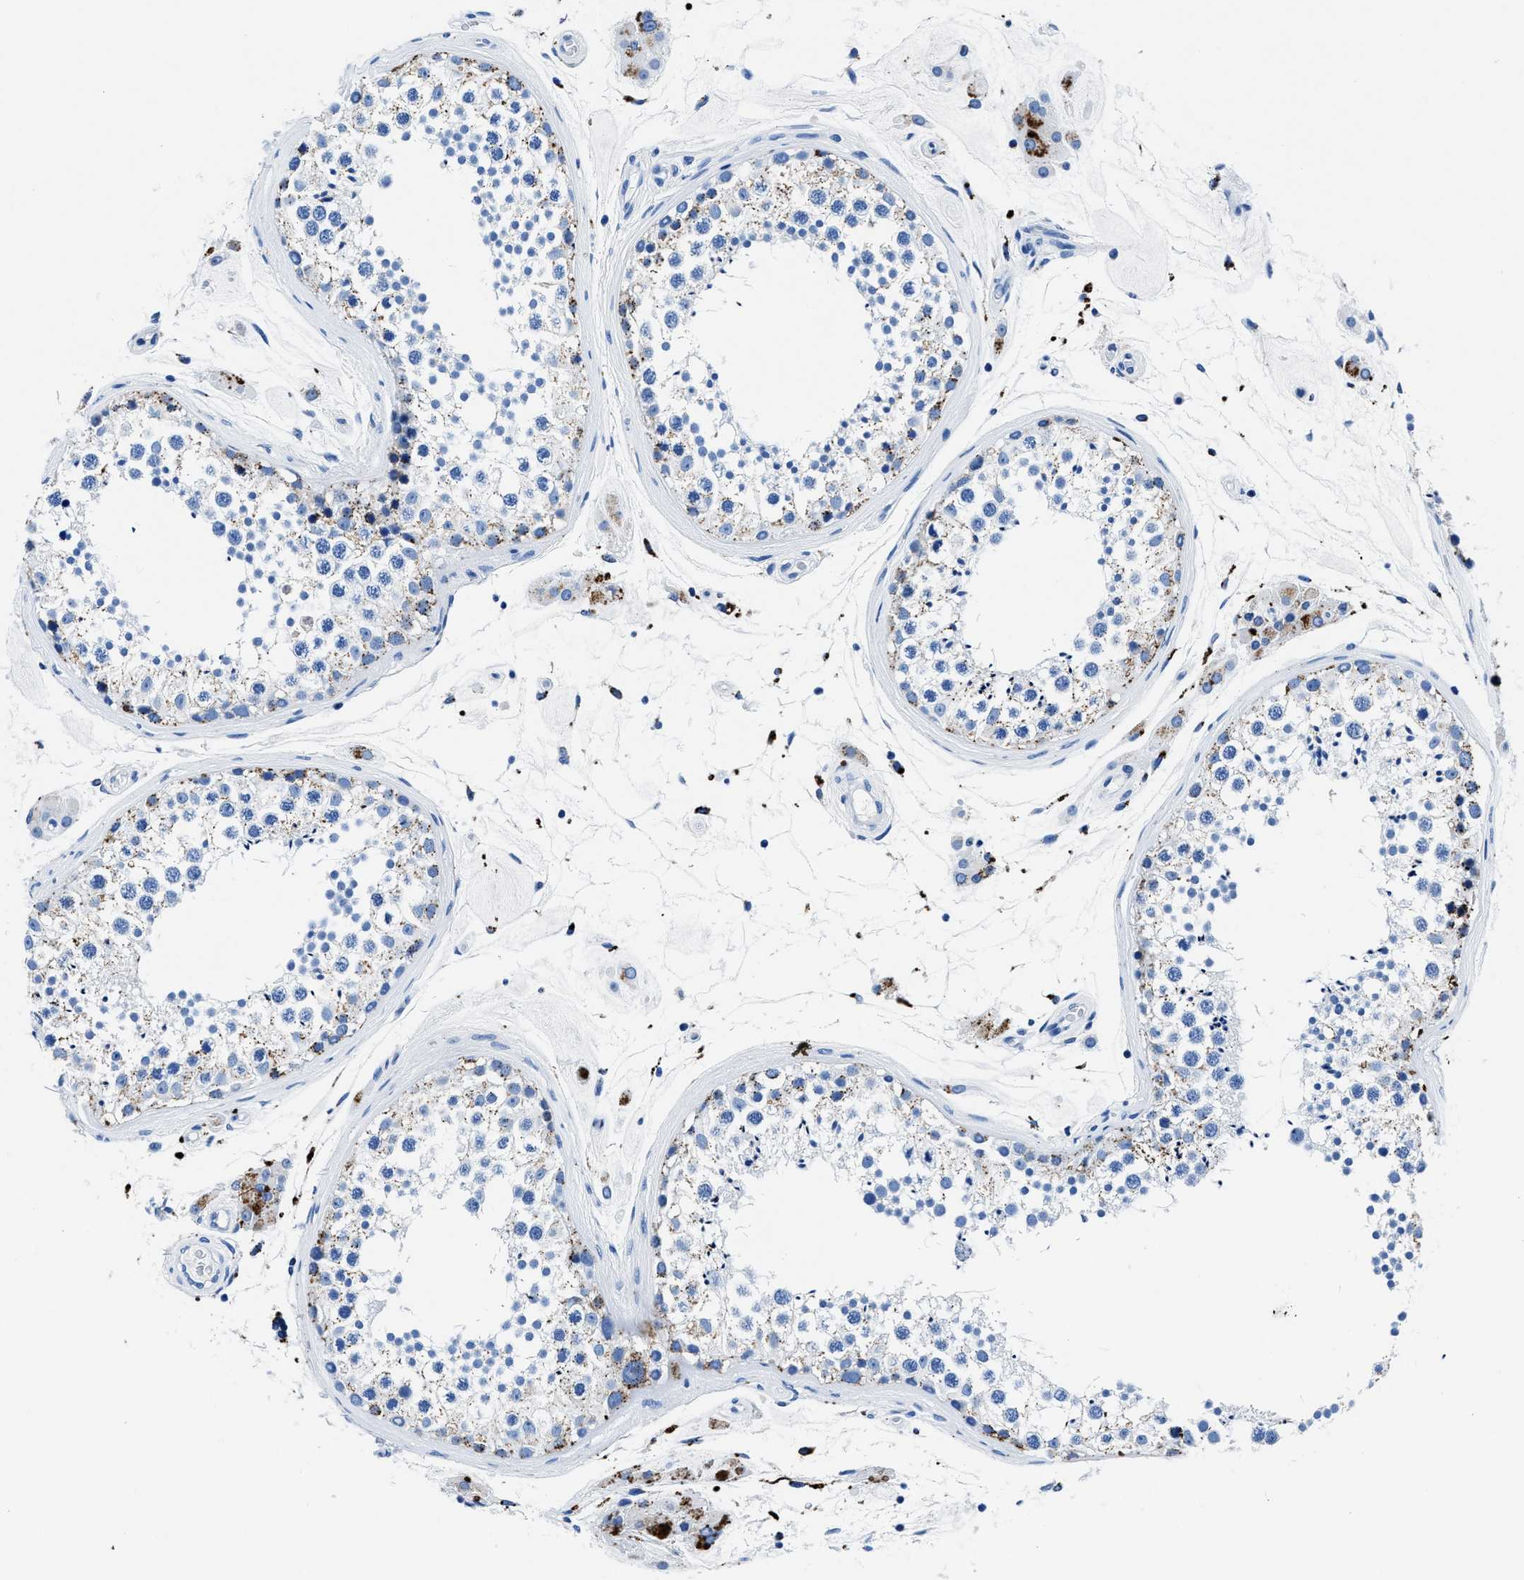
{"staining": {"intensity": "strong", "quantity": "<25%", "location": "cytoplasmic/membranous"}, "tissue": "testis", "cell_type": "Cells in seminiferous ducts", "image_type": "normal", "snomed": [{"axis": "morphology", "description": "Normal tissue, NOS"}, {"axis": "topography", "description": "Testis"}], "caption": "Immunohistochemistry (IHC) (DAB (3,3'-diaminobenzidine)) staining of normal human testis displays strong cytoplasmic/membranous protein expression in about <25% of cells in seminiferous ducts.", "gene": "OR14K1", "patient": {"sex": "male", "age": 46}}